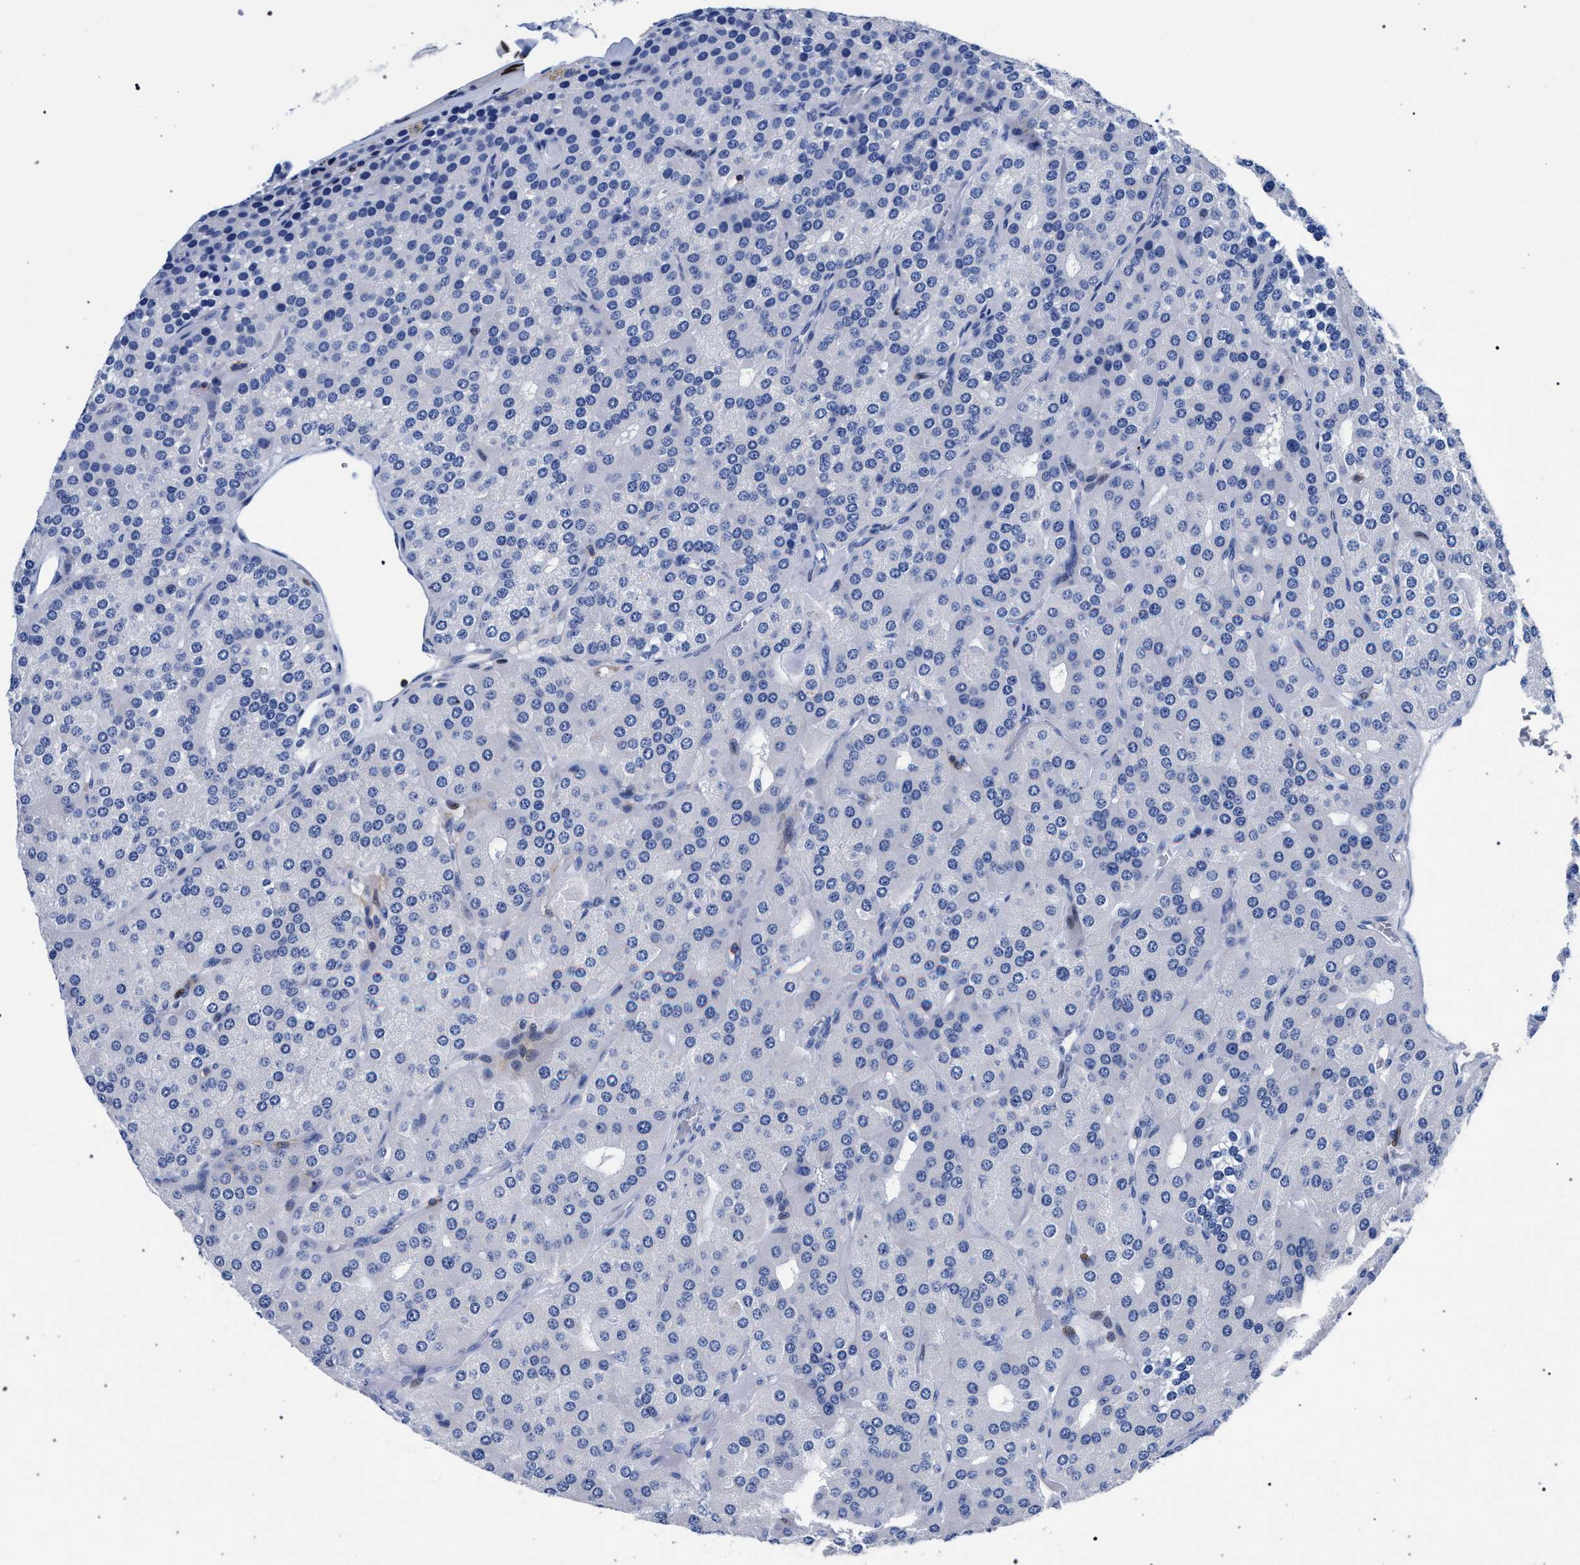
{"staining": {"intensity": "negative", "quantity": "none", "location": "none"}, "tissue": "parathyroid gland", "cell_type": "Glandular cells", "image_type": "normal", "snomed": [{"axis": "morphology", "description": "Normal tissue, NOS"}, {"axis": "morphology", "description": "Adenoma, NOS"}, {"axis": "topography", "description": "Parathyroid gland"}], "caption": "High magnification brightfield microscopy of unremarkable parathyroid gland stained with DAB (3,3'-diaminobenzidine) (brown) and counterstained with hematoxylin (blue): glandular cells show no significant expression. The staining was performed using DAB to visualize the protein expression in brown, while the nuclei were stained in blue with hematoxylin (Magnification: 20x).", "gene": "KLRK1", "patient": {"sex": "female", "age": 86}}